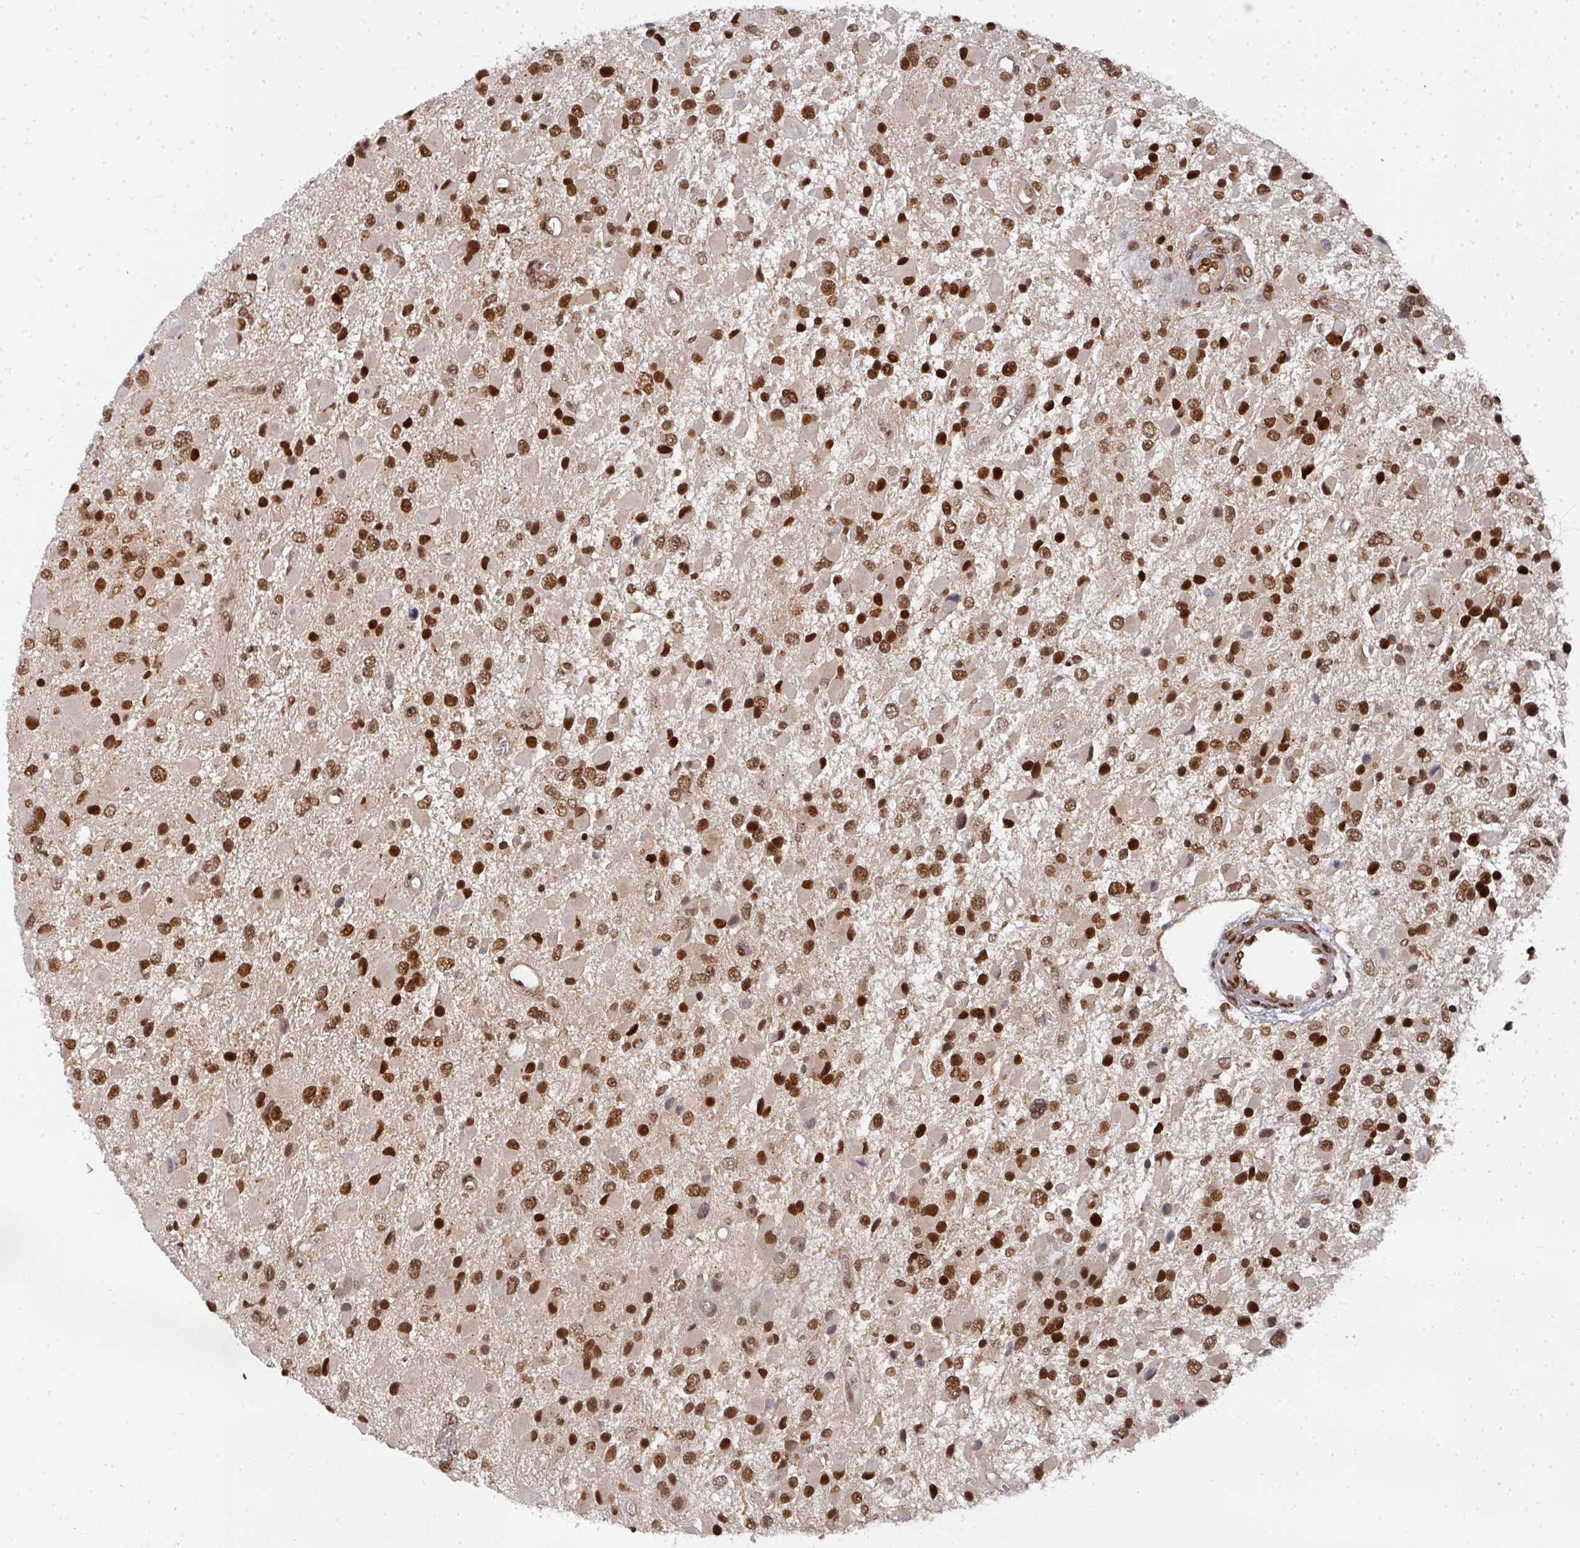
{"staining": {"intensity": "strong", "quantity": ">75%", "location": "nuclear"}, "tissue": "glioma", "cell_type": "Tumor cells", "image_type": "cancer", "snomed": [{"axis": "morphology", "description": "Glioma, malignant, High grade"}, {"axis": "topography", "description": "Brain"}], "caption": "Immunohistochemistry (IHC) photomicrograph of malignant glioma (high-grade) stained for a protein (brown), which displays high levels of strong nuclear staining in approximately >75% of tumor cells.", "gene": "DIDO1", "patient": {"sex": "male", "age": 53}}